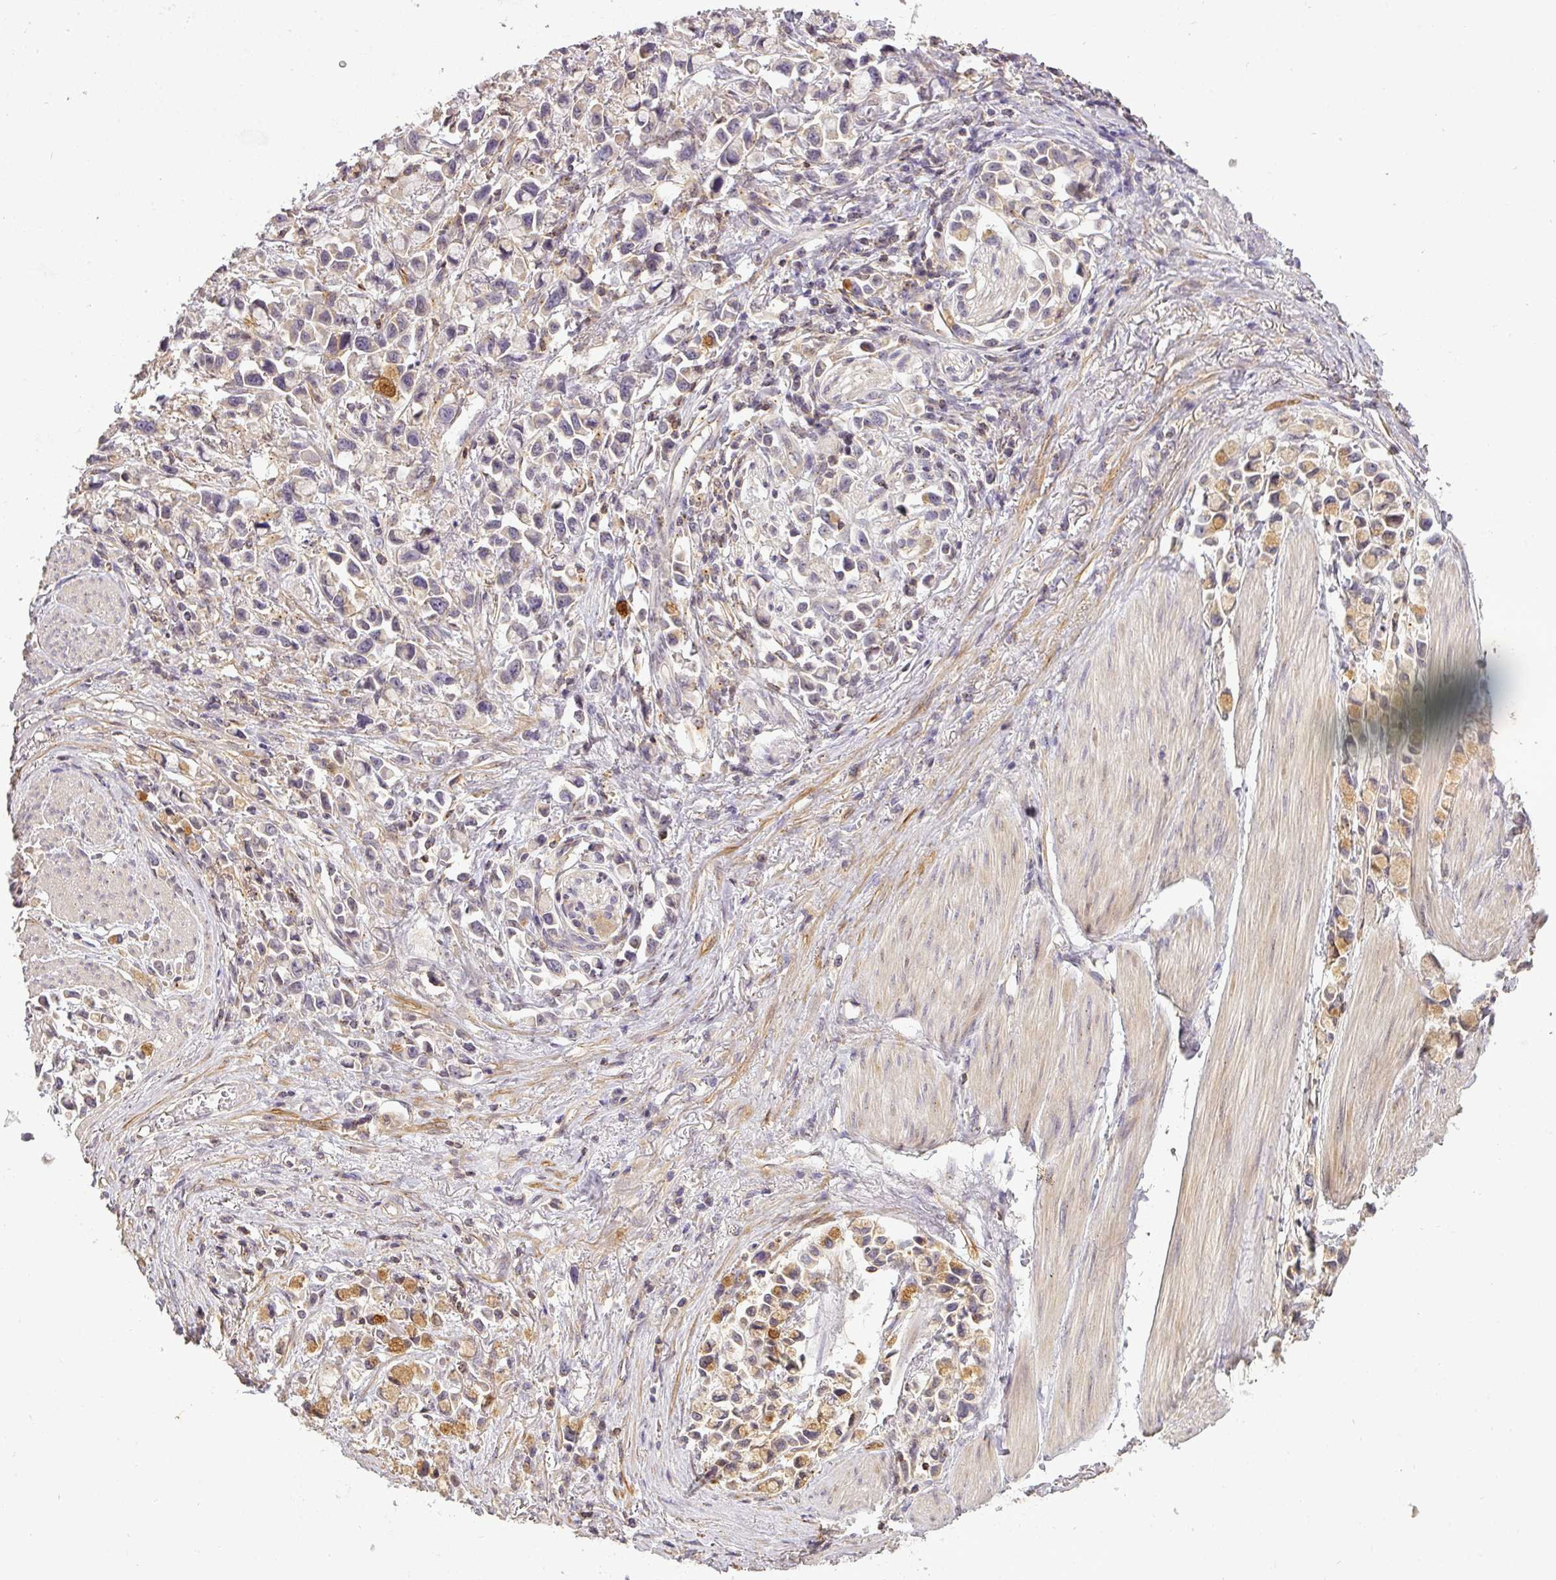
{"staining": {"intensity": "weak", "quantity": "<25%", "location": "cytoplasmic/membranous"}, "tissue": "stomach cancer", "cell_type": "Tumor cells", "image_type": "cancer", "snomed": [{"axis": "morphology", "description": "Adenocarcinoma, NOS"}, {"axis": "topography", "description": "Stomach"}], "caption": "Stomach cancer (adenocarcinoma) was stained to show a protein in brown. There is no significant expression in tumor cells. Brightfield microscopy of IHC stained with DAB (brown) and hematoxylin (blue), captured at high magnification.", "gene": "NIN", "patient": {"sex": "female", "age": 81}}